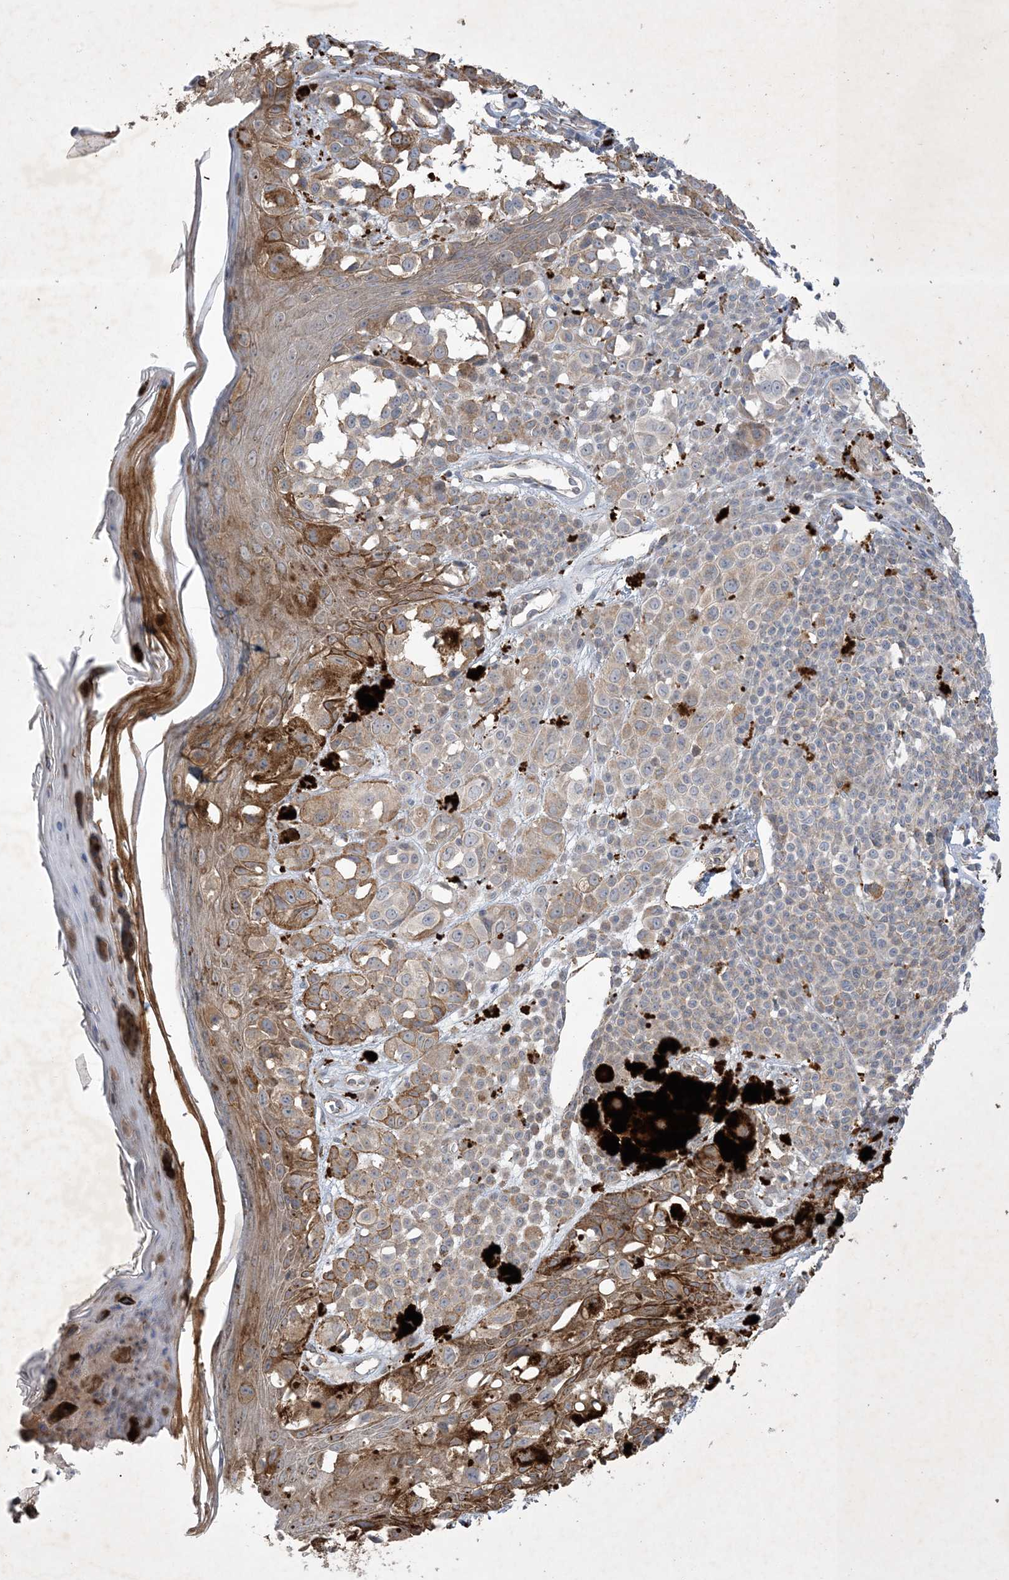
{"staining": {"intensity": "moderate", "quantity": "<25%", "location": "cytoplasmic/membranous"}, "tissue": "melanoma", "cell_type": "Tumor cells", "image_type": "cancer", "snomed": [{"axis": "morphology", "description": "Malignant melanoma, NOS"}, {"axis": "topography", "description": "Skin of leg"}], "caption": "Human melanoma stained with a brown dye exhibits moderate cytoplasmic/membranous positive expression in approximately <25% of tumor cells.", "gene": "MRPS18A", "patient": {"sex": "female", "age": 72}}